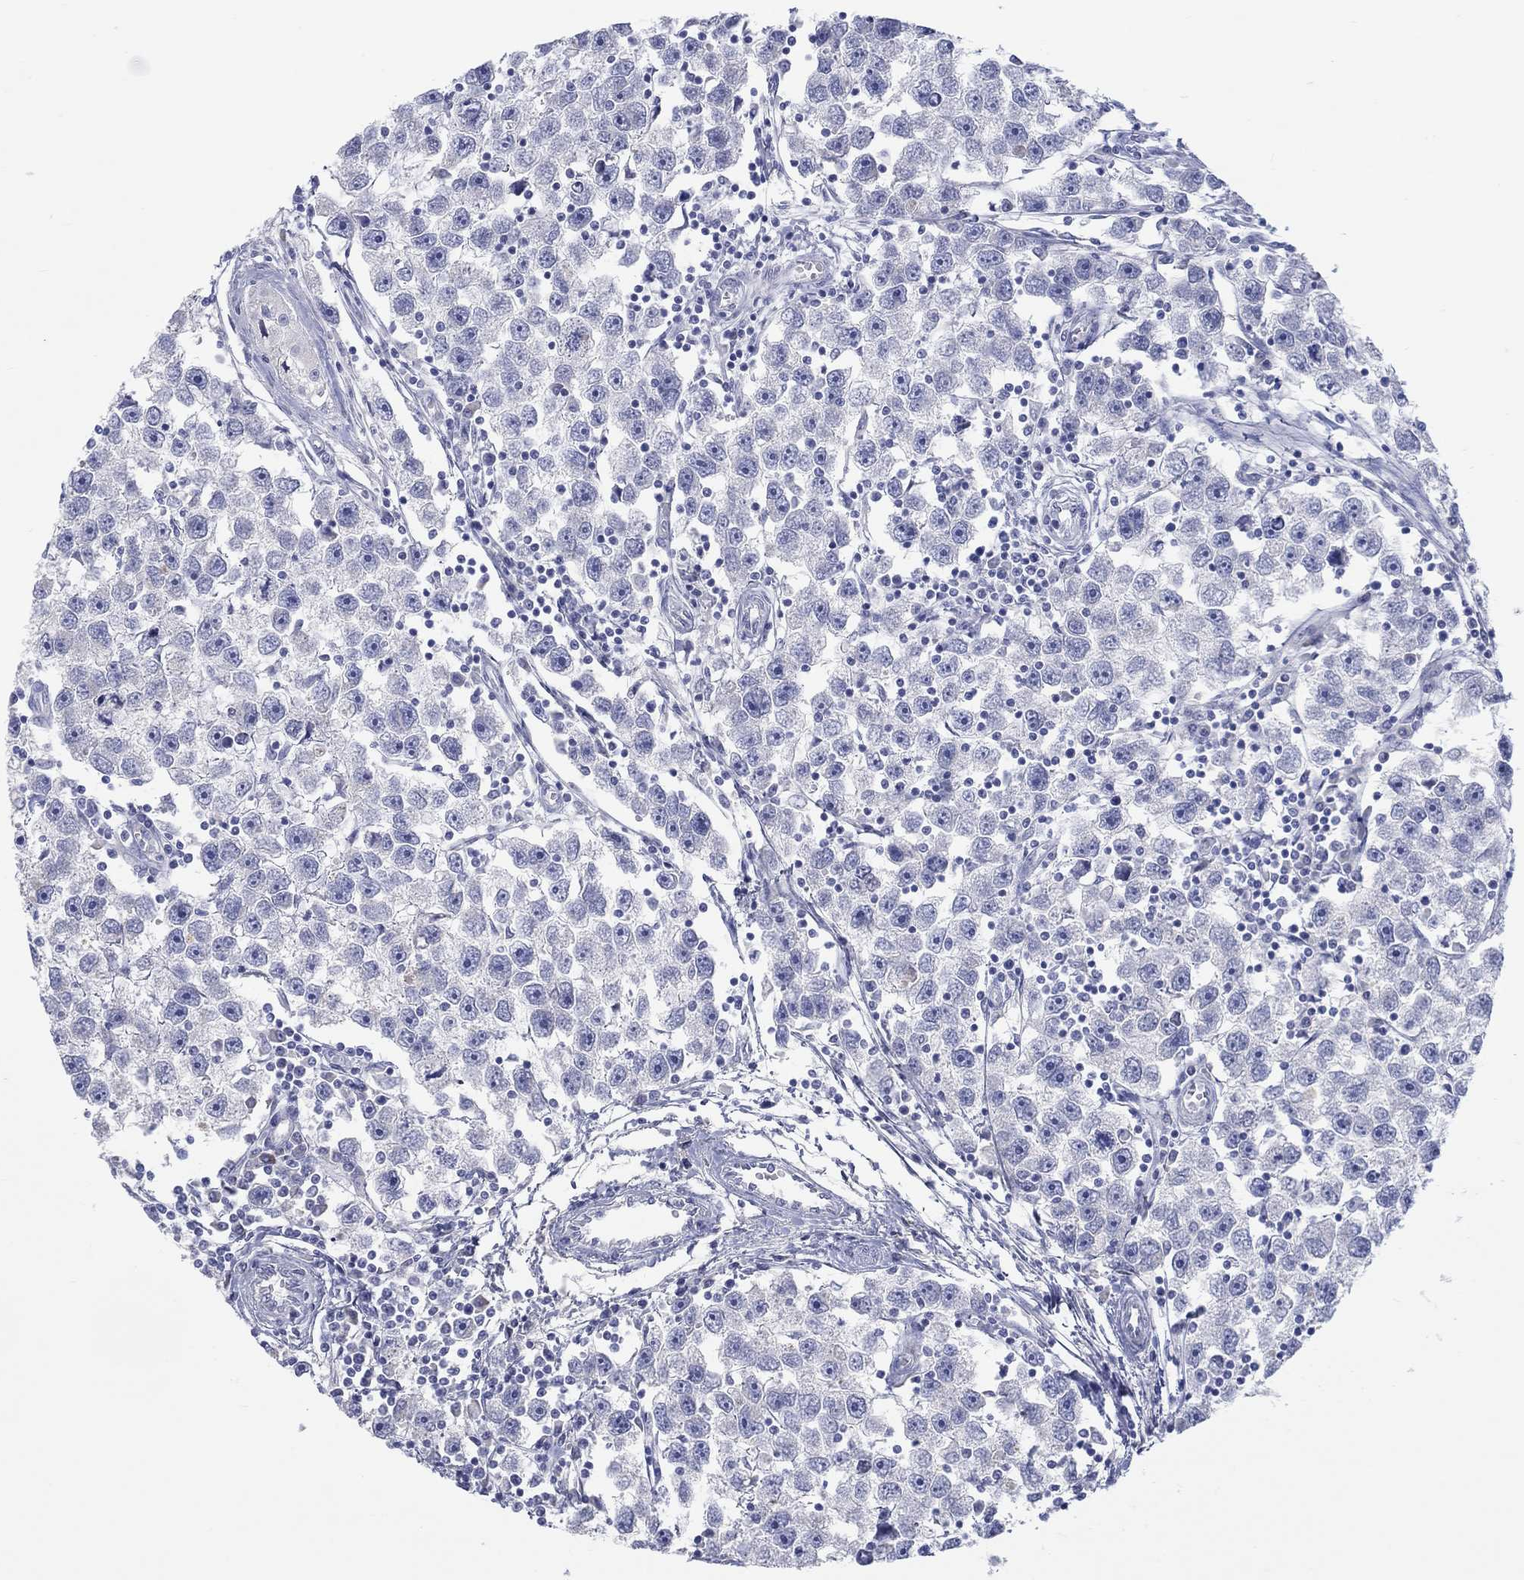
{"staining": {"intensity": "negative", "quantity": "none", "location": "none"}, "tissue": "testis cancer", "cell_type": "Tumor cells", "image_type": "cancer", "snomed": [{"axis": "morphology", "description": "Seminoma, NOS"}, {"axis": "topography", "description": "Testis"}], "caption": "Immunohistochemistry (IHC) of seminoma (testis) reveals no staining in tumor cells. (DAB IHC visualized using brightfield microscopy, high magnification).", "gene": "LRRC4C", "patient": {"sex": "male", "age": 30}}